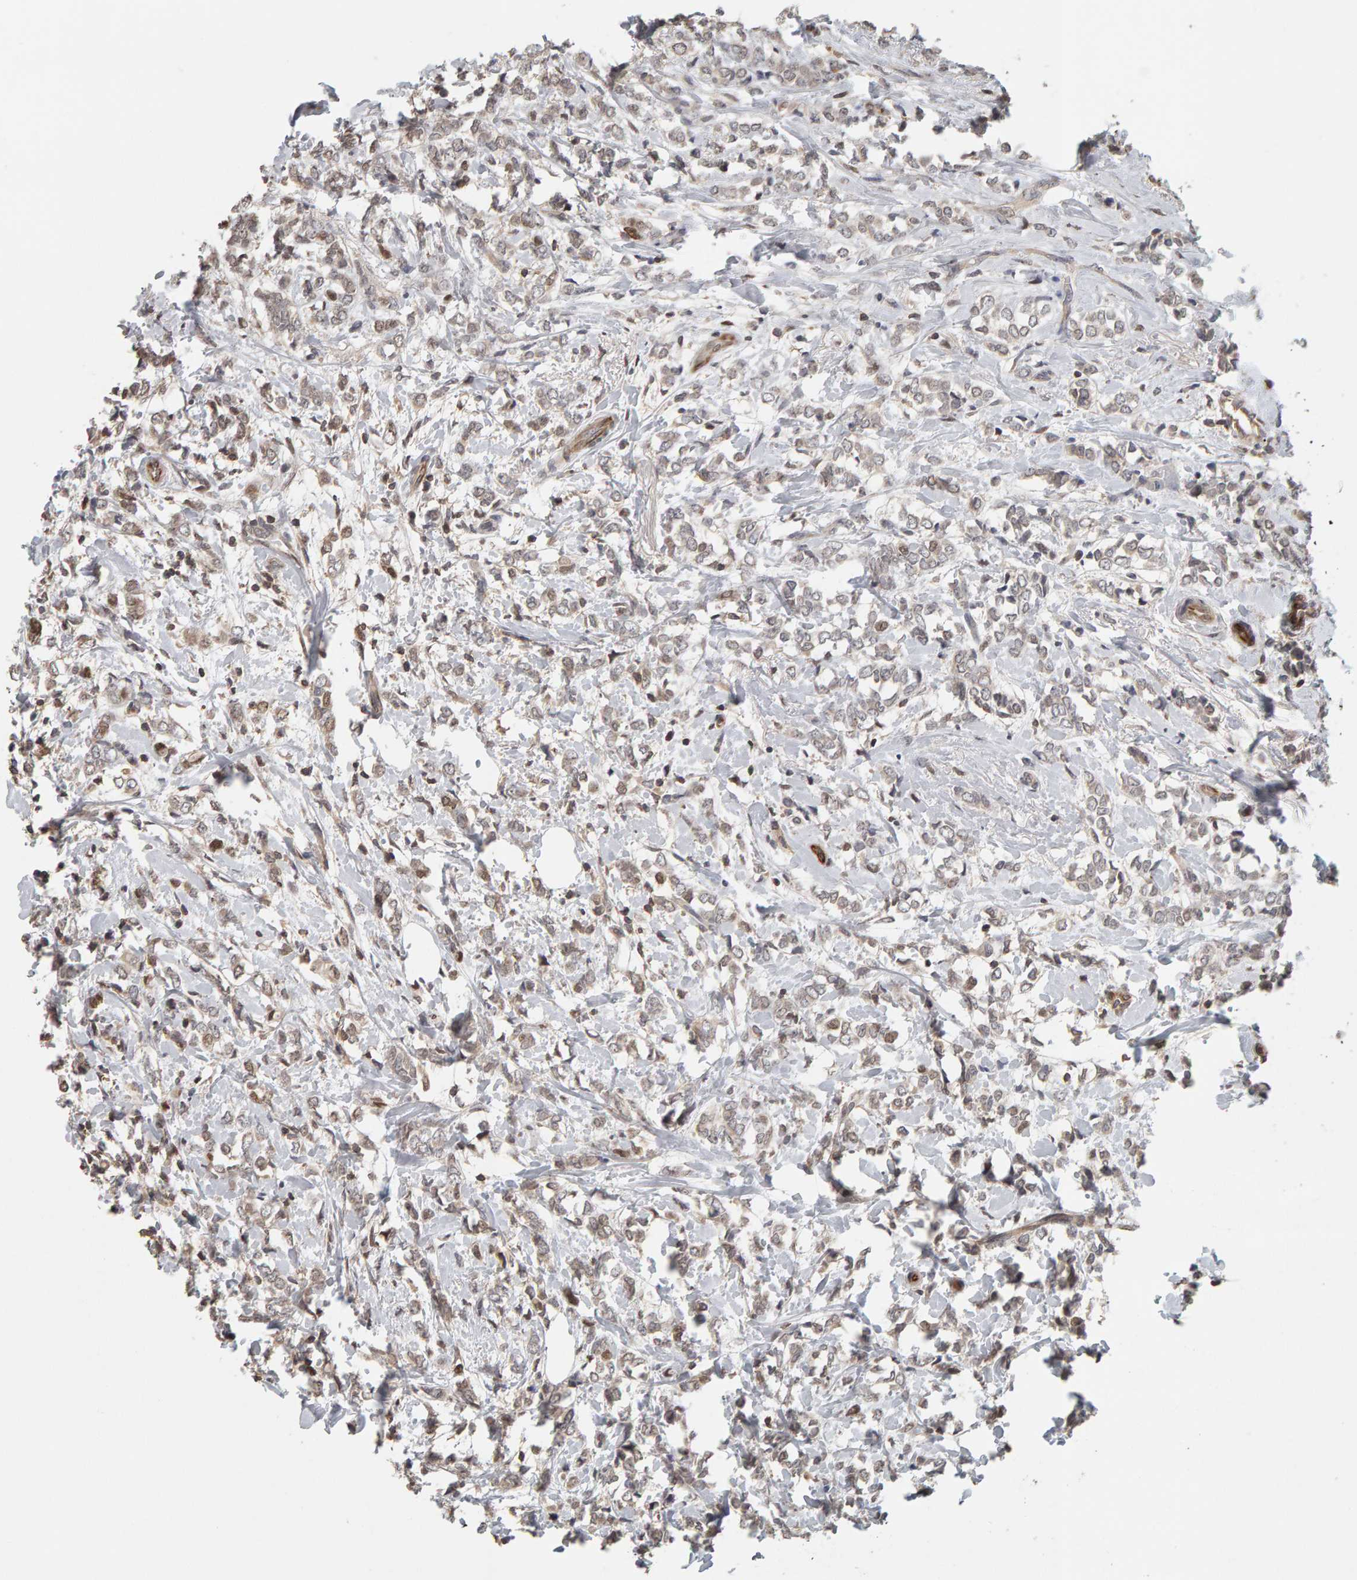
{"staining": {"intensity": "weak", "quantity": "25%-75%", "location": "nuclear"}, "tissue": "breast cancer", "cell_type": "Tumor cells", "image_type": "cancer", "snomed": [{"axis": "morphology", "description": "Normal tissue, NOS"}, {"axis": "morphology", "description": "Lobular carcinoma"}, {"axis": "topography", "description": "Breast"}], "caption": "DAB (3,3'-diaminobenzidine) immunohistochemical staining of human breast lobular carcinoma demonstrates weak nuclear protein expression in approximately 25%-75% of tumor cells. The staining was performed using DAB (3,3'-diaminobenzidine) to visualize the protein expression in brown, while the nuclei were stained in blue with hematoxylin (Magnification: 20x).", "gene": "TEFM", "patient": {"sex": "female", "age": 47}}